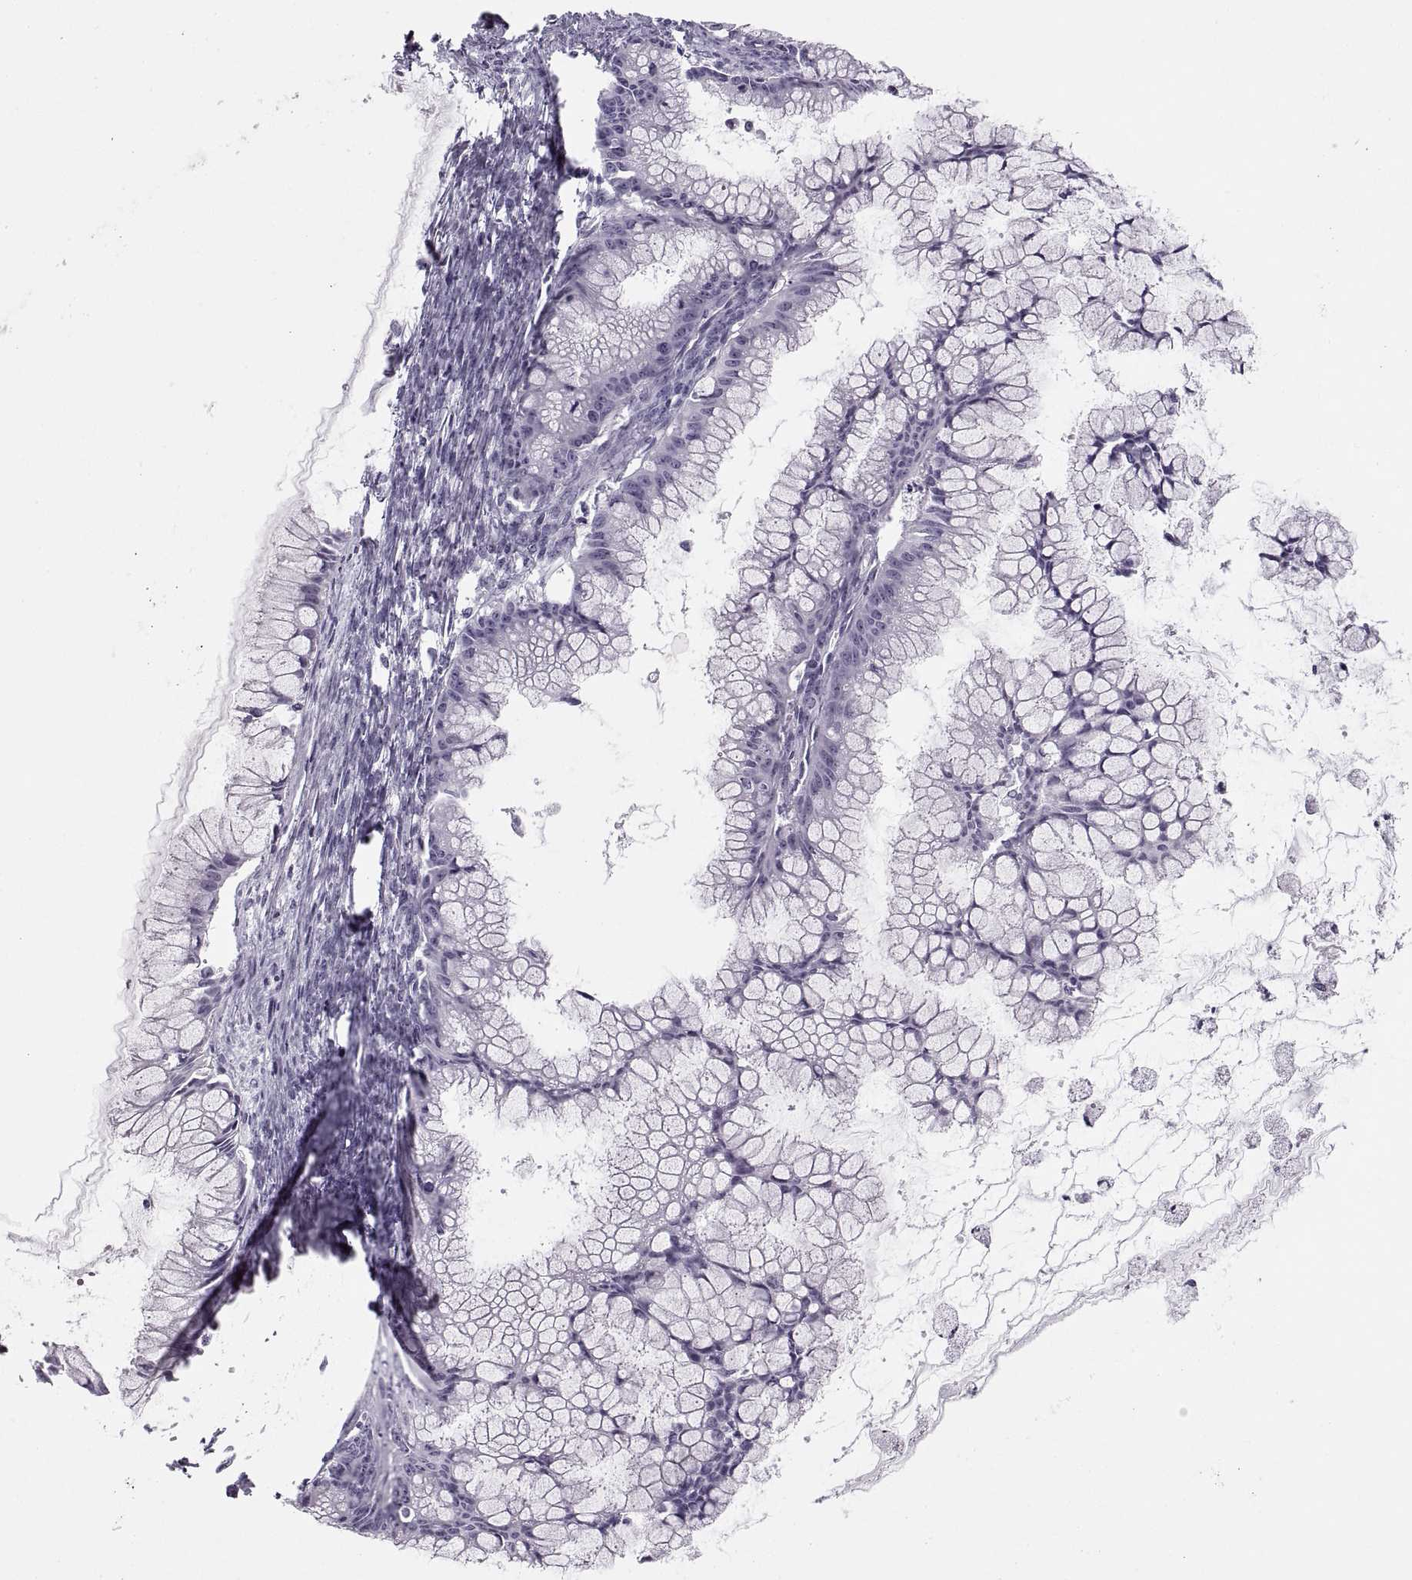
{"staining": {"intensity": "negative", "quantity": "none", "location": "none"}, "tissue": "ovarian cancer", "cell_type": "Tumor cells", "image_type": "cancer", "snomed": [{"axis": "morphology", "description": "Cystadenocarcinoma, mucinous, NOS"}, {"axis": "topography", "description": "Ovary"}], "caption": "DAB immunohistochemical staining of human mucinous cystadenocarcinoma (ovarian) shows no significant staining in tumor cells.", "gene": "C3orf22", "patient": {"sex": "female", "age": 41}}